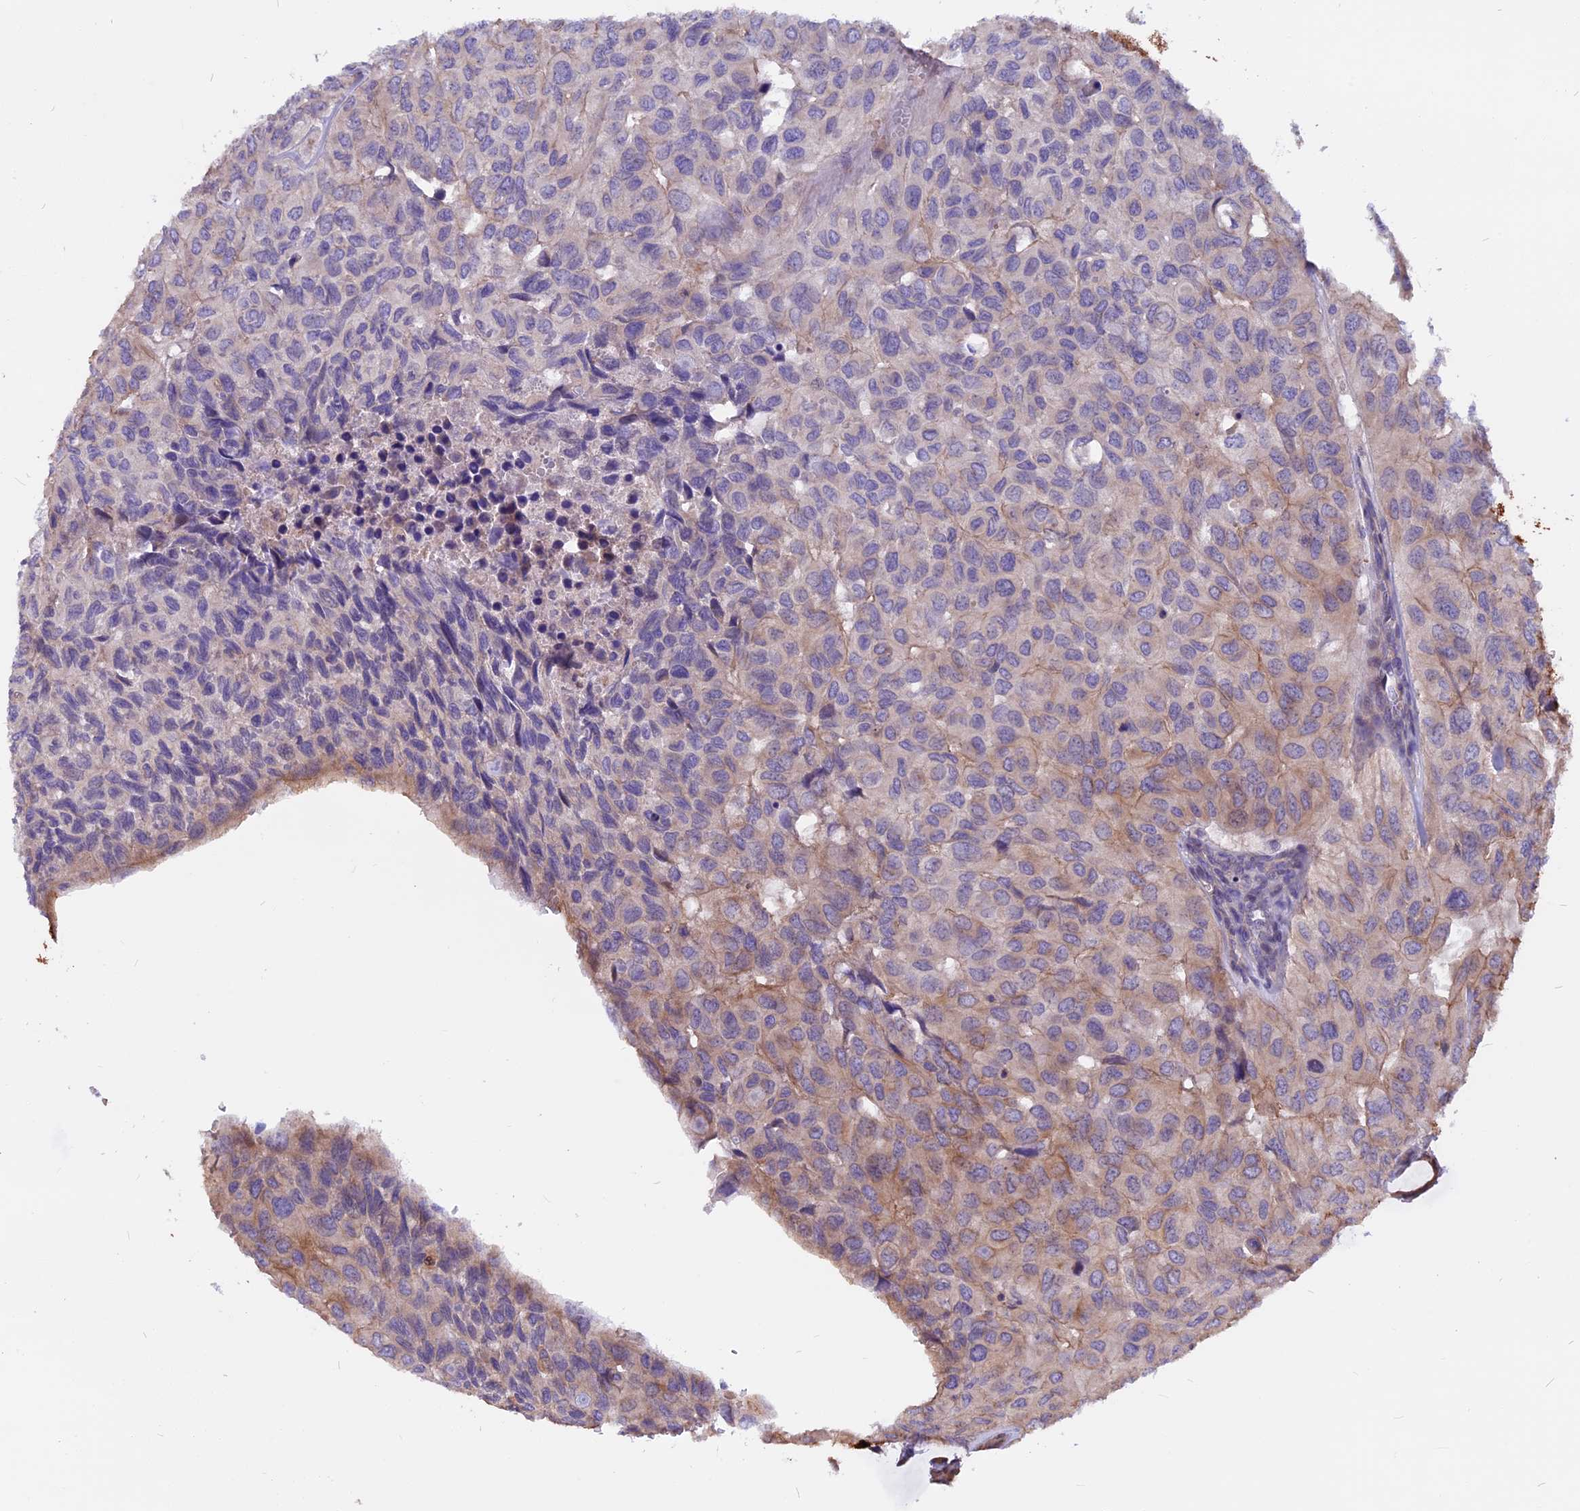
{"staining": {"intensity": "moderate", "quantity": "25%-75%", "location": "cytoplasmic/membranous"}, "tissue": "head and neck cancer", "cell_type": "Tumor cells", "image_type": "cancer", "snomed": [{"axis": "morphology", "description": "Adenocarcinoma, NOS"}, {"axis": "topography", "description": "Salivary gland, NOS"}, {"axis": "topography", "description": "Head-Neck"}], "caption": "The micrograph shows a brown stain indicating the presence of a protein in the cytoplasmic/membranous of tumor cells in adenocarcinoma (head and neck).", "gene": "ANO3", "patient": {"sex": "female", "age": 76}}